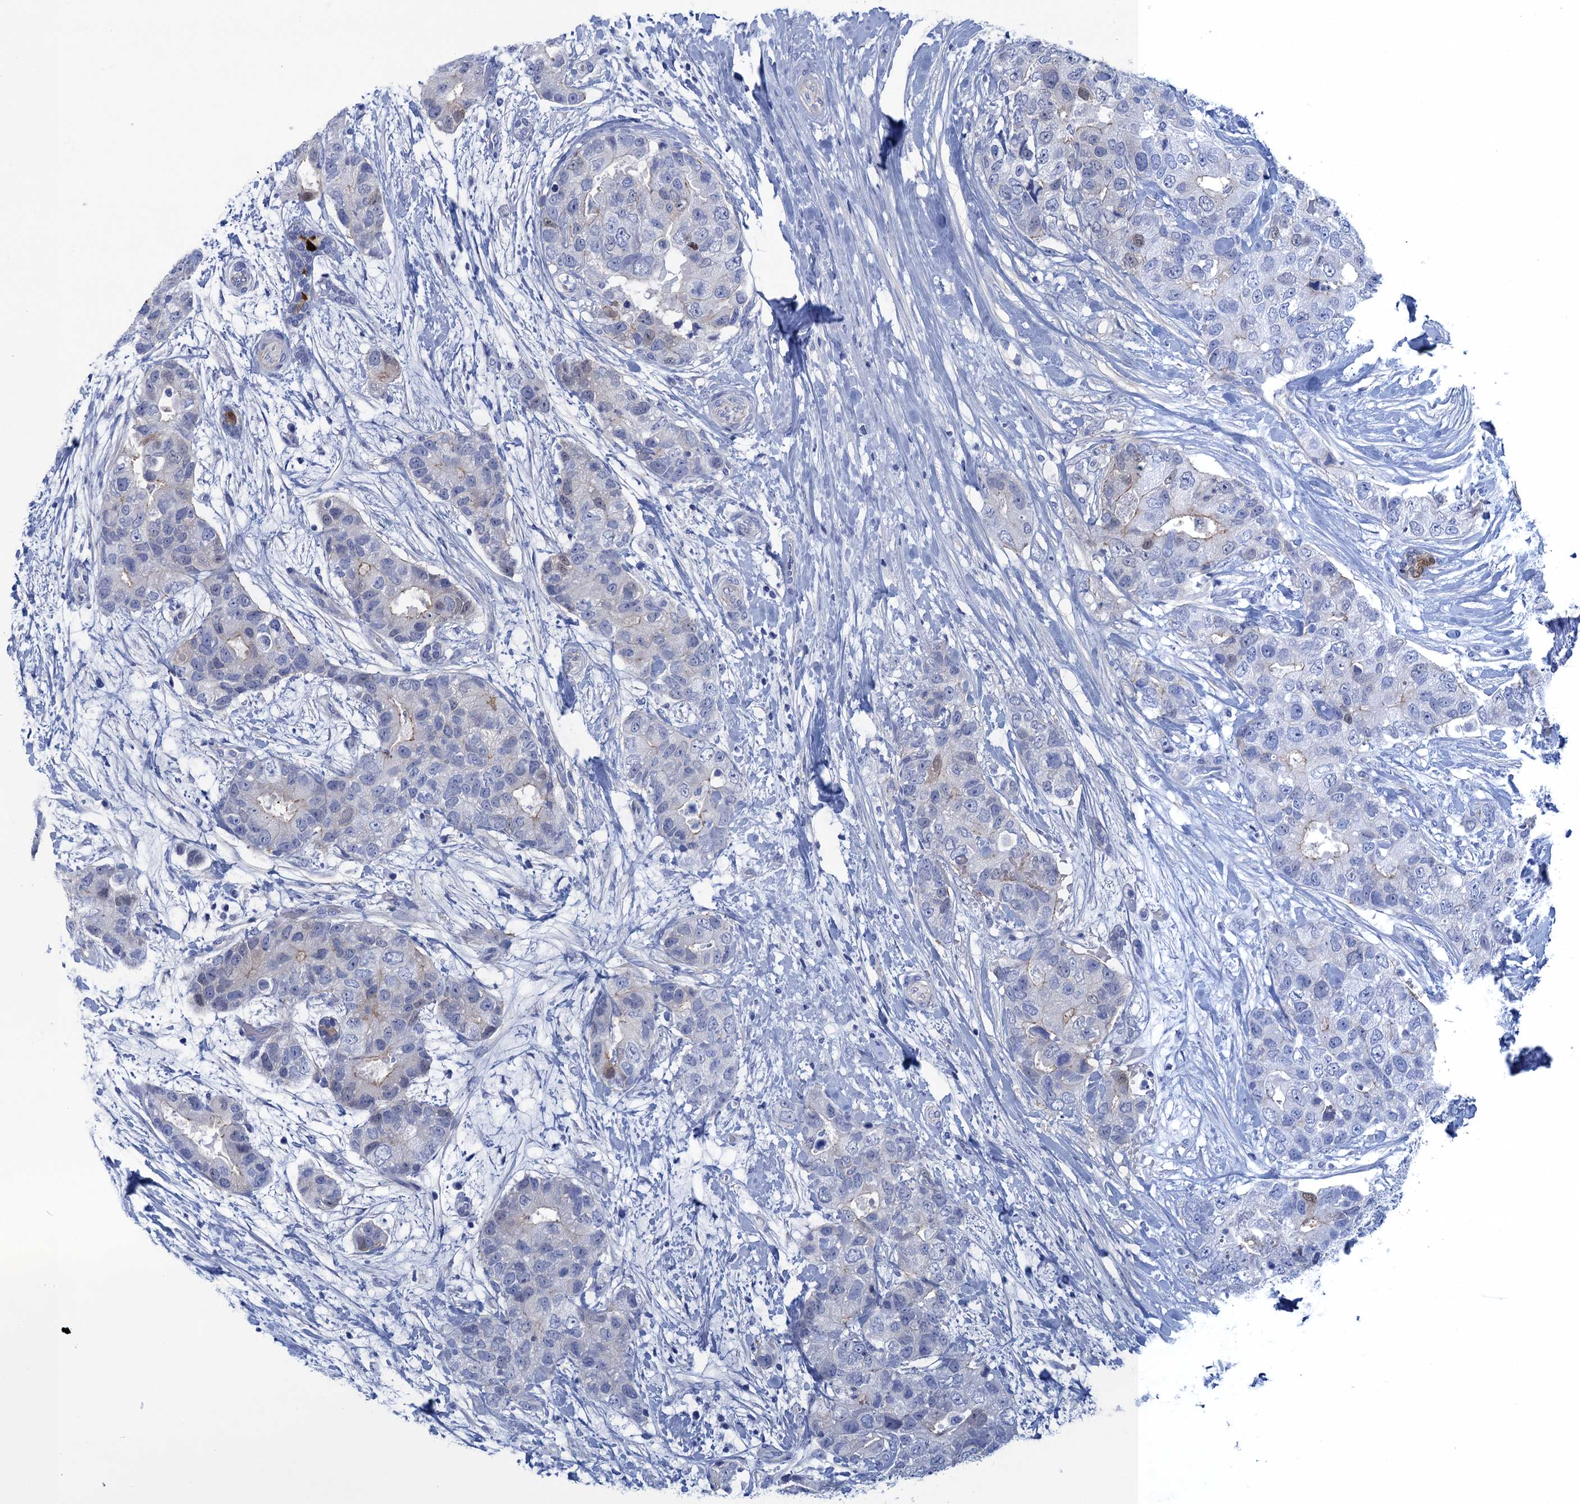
{"staining": {"intensity": "negative", "quantity": "none", "location": "none"}, "tissue": "breast cancer", "cell_type": "Tumor cells", "image_type": "cancer", "snomed": [{"axis": "morphology", "description": "Duct carcinoma"}, {"axis": "topography", "description": "Breast"}], "caption": "IHC micrograph of breast cancer (invasive ductal carcinoma) stained for a protein (brown), which reveals no positivity in tumor cells.", "gene": "CALML5", "patient": {"sex": "female", "age": 62}}